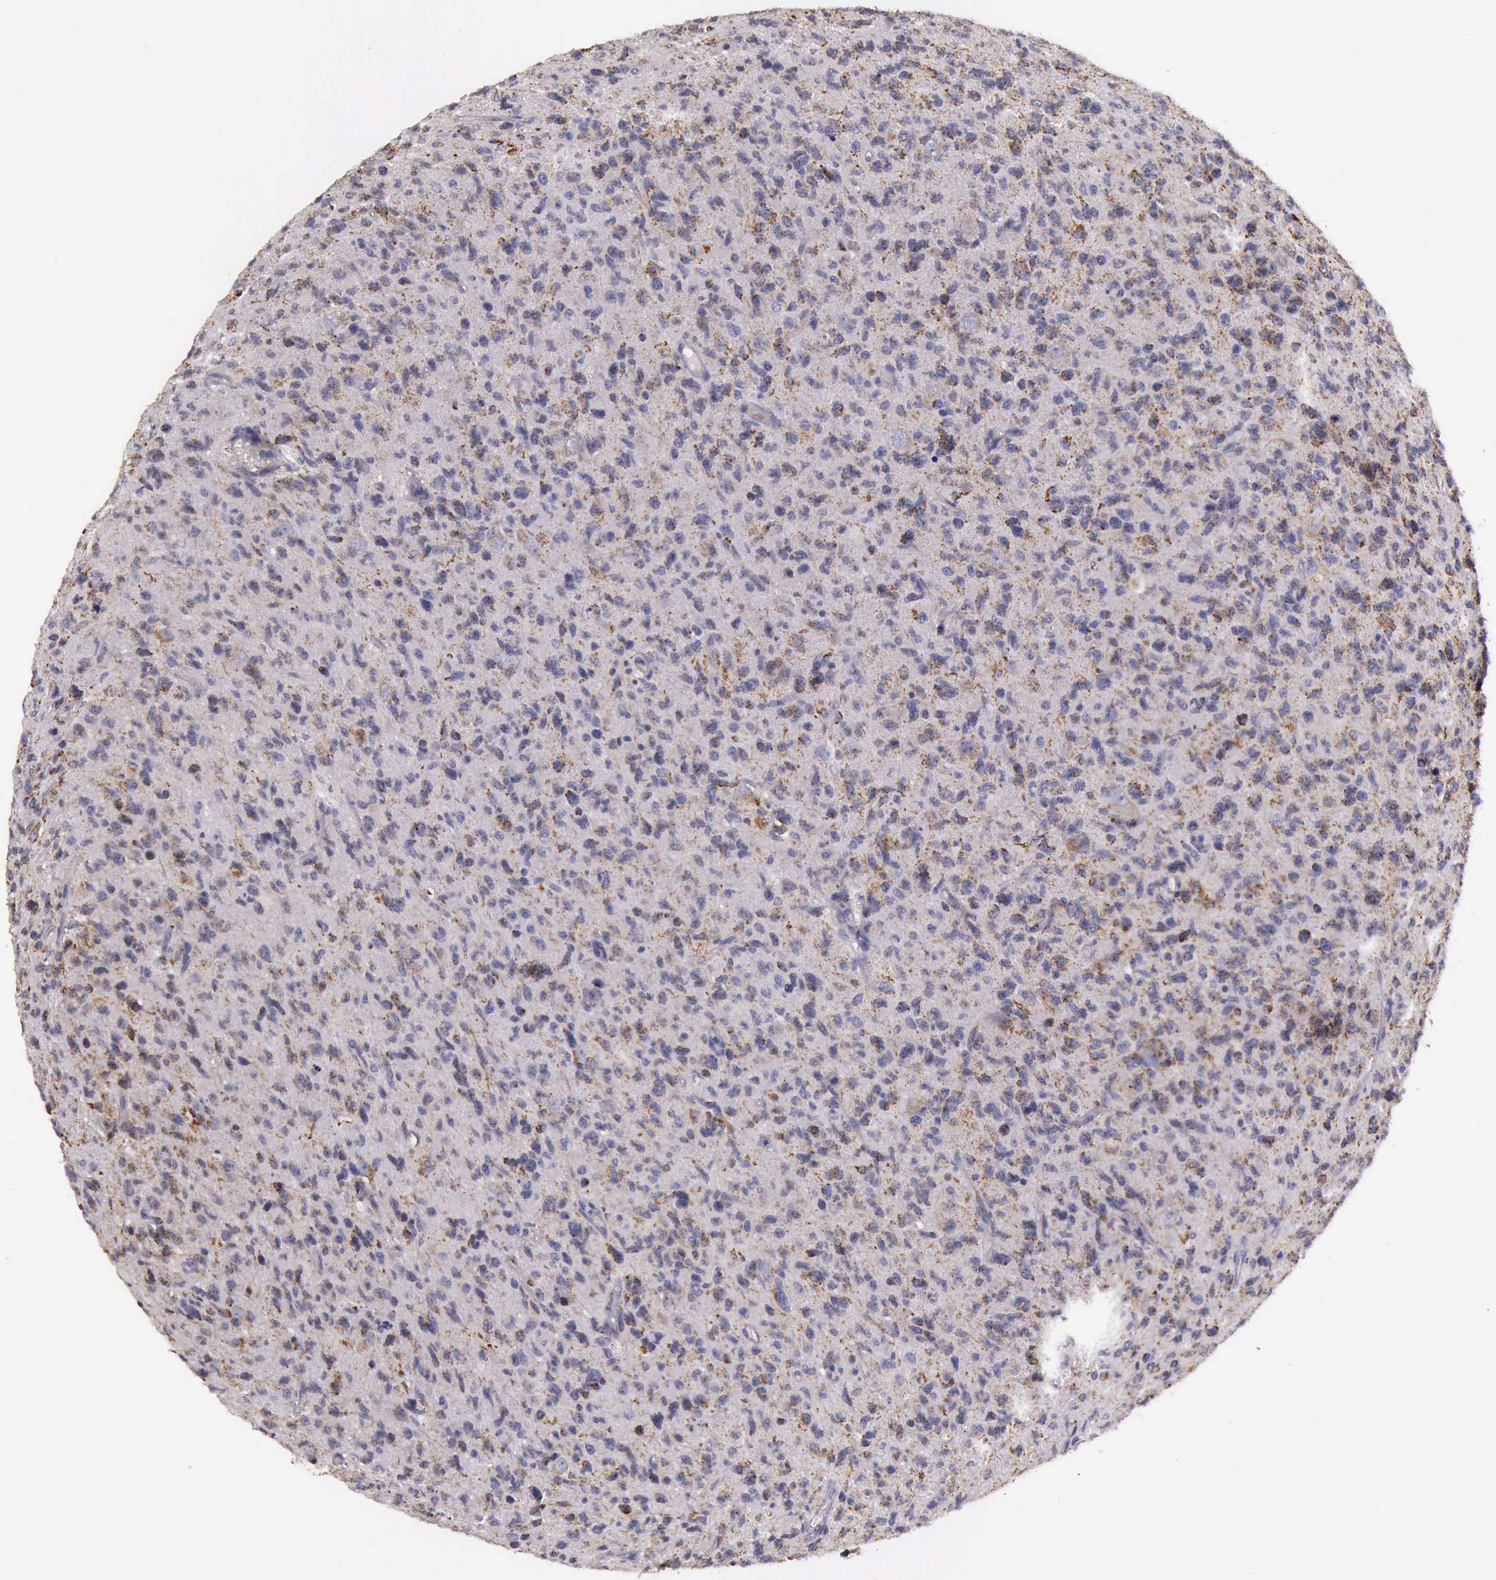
{"staining": {"intensity": "strong", "quantity": "25%-75%", "location": "cytoplasmic/membranous"}, "tissue": "glioma", "cell_type": "Tumor cells", "image_type": "cancer", "snomed": [{"axis": "morphology", "description": "Glioma, malignant, High grade"}, {"axis": "topography", "description": "Brain"}], "caption": "Immunohistochemistry image of neoplastic tissue: human malignant high-grade glioma stained using immunohistochemistry (IHC) shows high levels of strong protein expression localized specifically in the cytoplasmic/membranous of tumor cells, appearing as a cytoplasmic/membranous brown color.", "gene": "TXN2", "patient": {"sex": "female", "age": 60}}